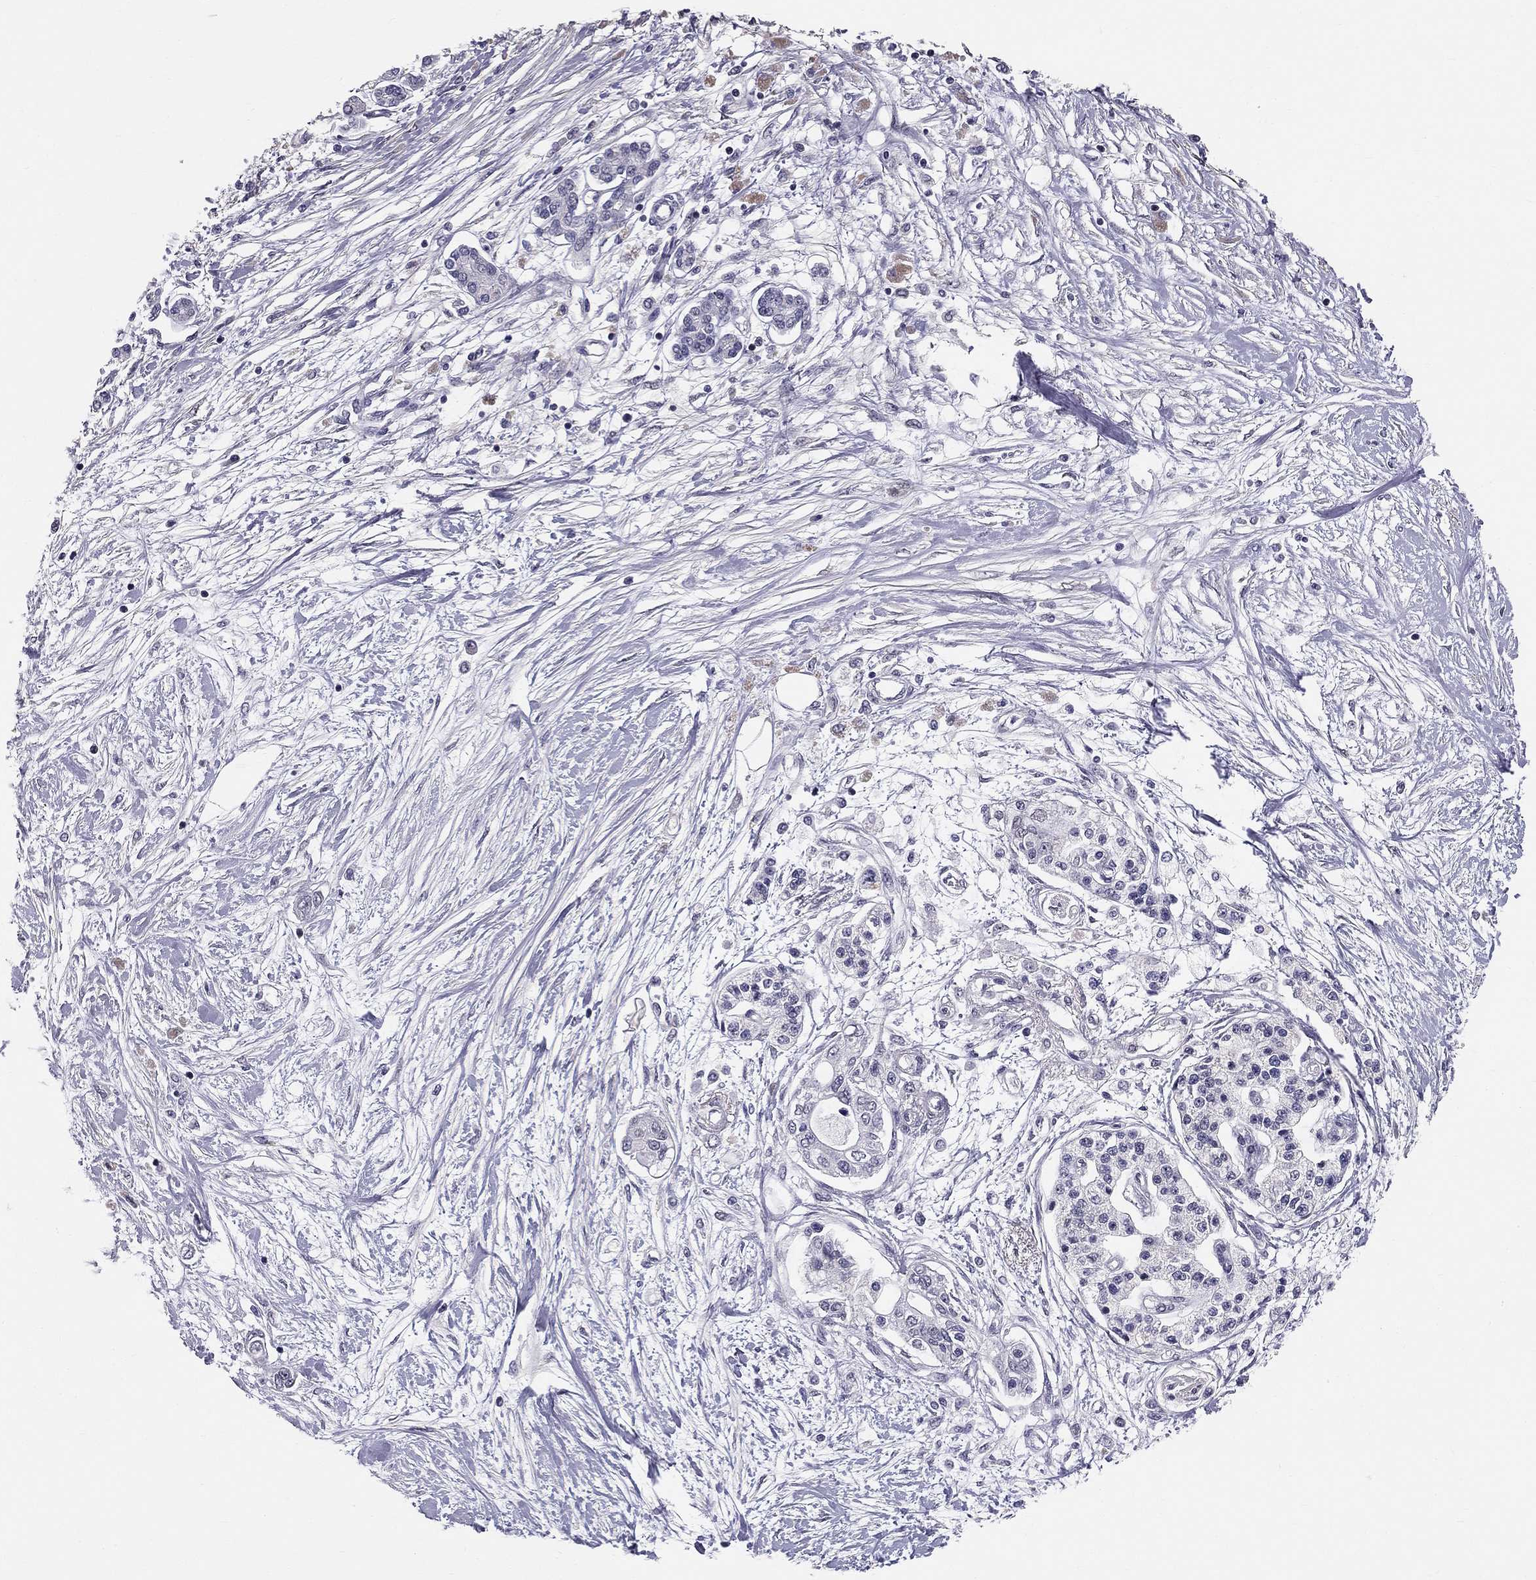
{"staining": {"intensity": "negative", "quantity": "none", "location": "none"}, "tissue": "pancreatic cancer", "cell_type": "Tumor cells", "image_type": "cancer", "snomed": [{"axis": "morphology", "description": "Adenocarcinoma, NOS"}, {"axis": "topography", "description": "Pancreas"}], "caption": "This histopathology image is of pancreatic cancer stained with immunohistochemistry (IHC) to label a protein in brown with the nuclei are counter-stained blue. There is no staining in tumor cells.", "gene": "GJB4", "patient": {"sex": "female", "age": 77}}